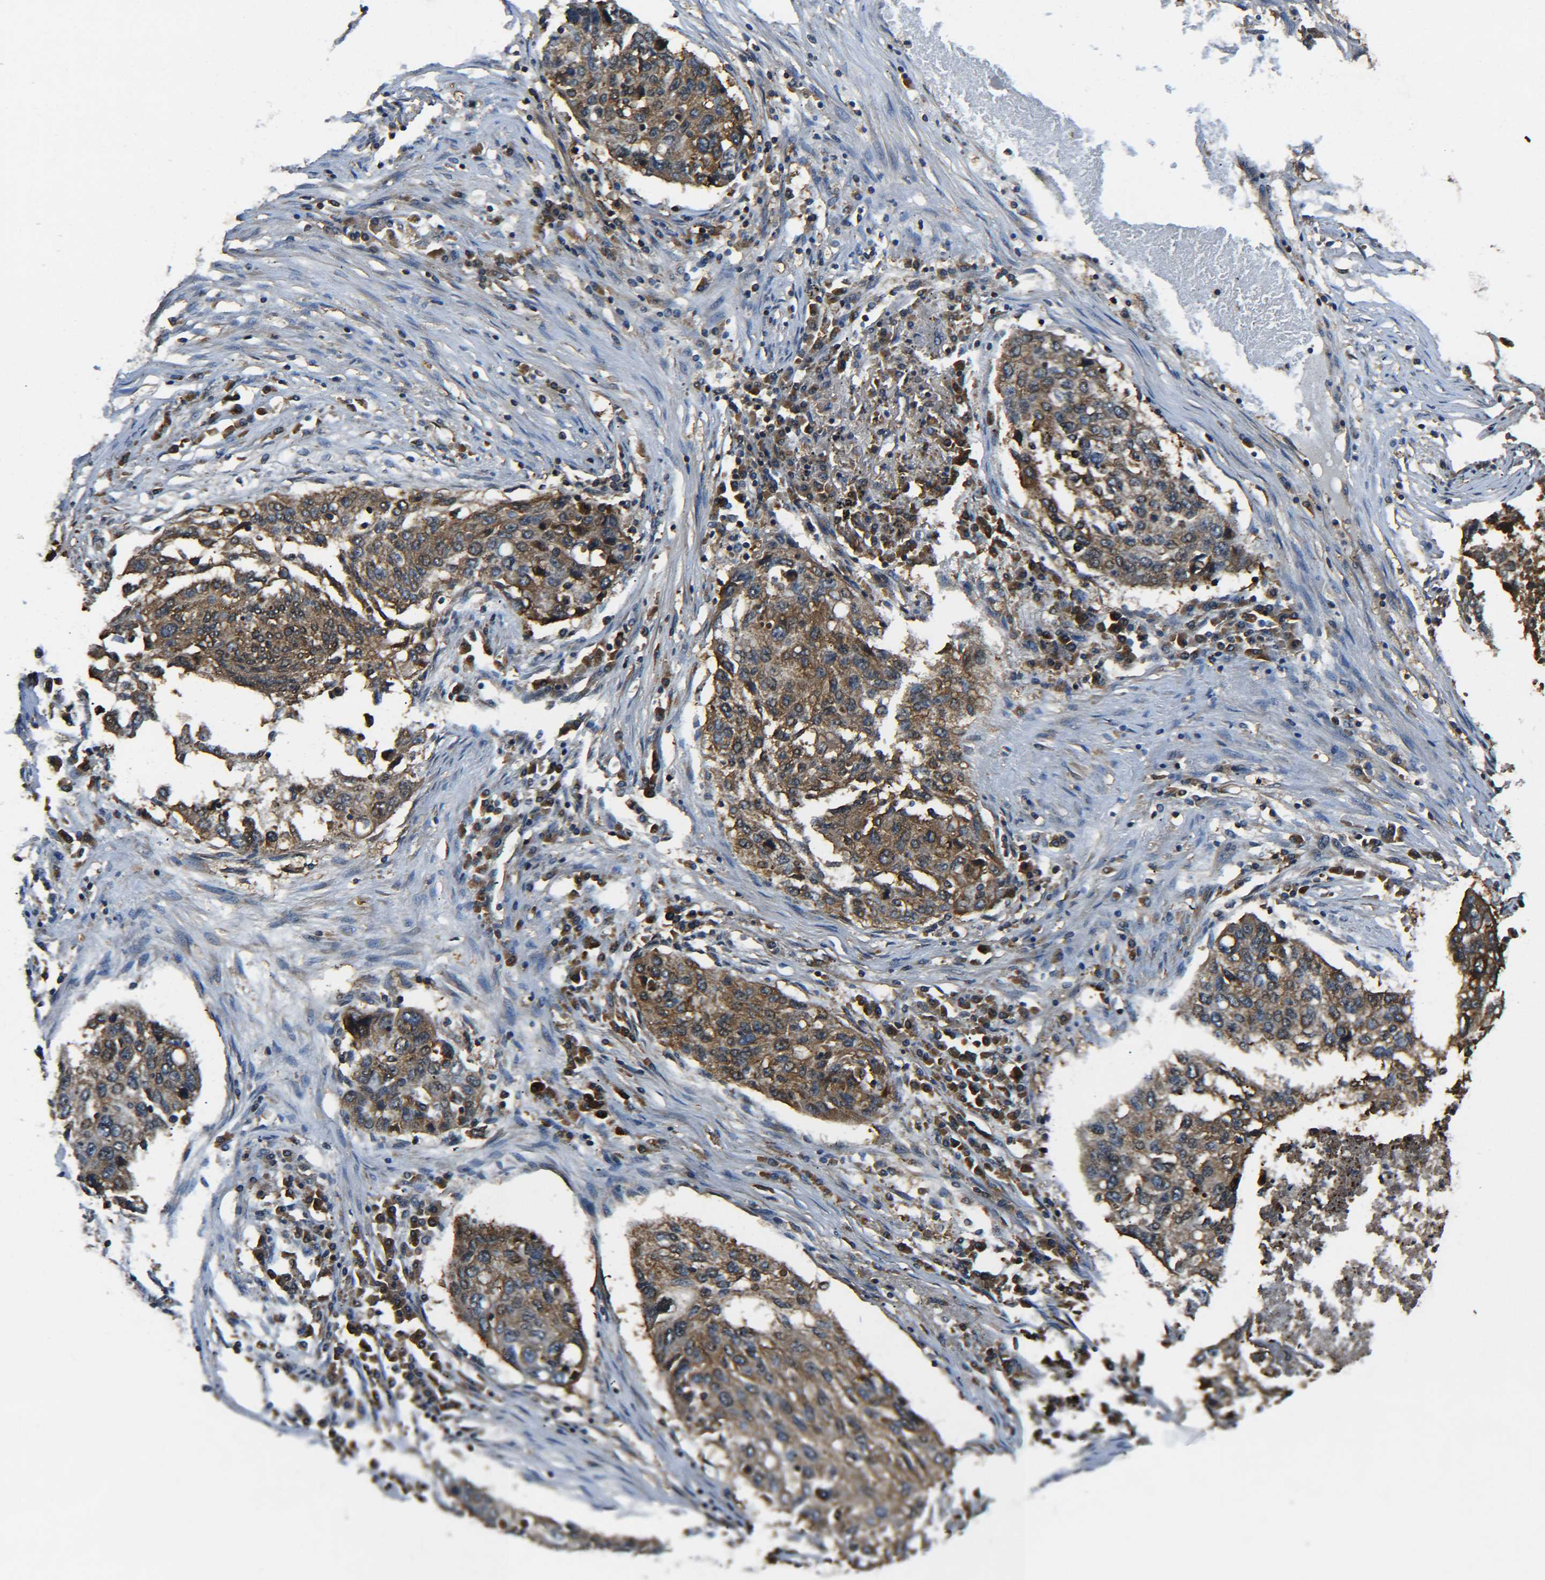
{"staining": {"intensity": "moderate", "quantity": ">75%", "location": "cytoplasmic/membranous"}, "tissue": "lung cancer", "cell_type": "Tumor cells", "image_type": "cancer", "snomed": [{"axis": "morphology", "description": "Squamous cell carcinoma, NOS"}, {"axis": "topography", "description": "Lung"}], "caption": "Immunohistochemistry (IHC) micrograph of neoplastic tissue: human lung squamous cell carcinoma stained using immunohistochemistry (IHC) reveals medium levels of moderate protein expression localized specifically in the cytoplasmic/membranous of tumor cells, appearing as a cytoplasmic/membranous brown color.", "gene": "PREB", "patient": {"sex": "female", "age": 63}}